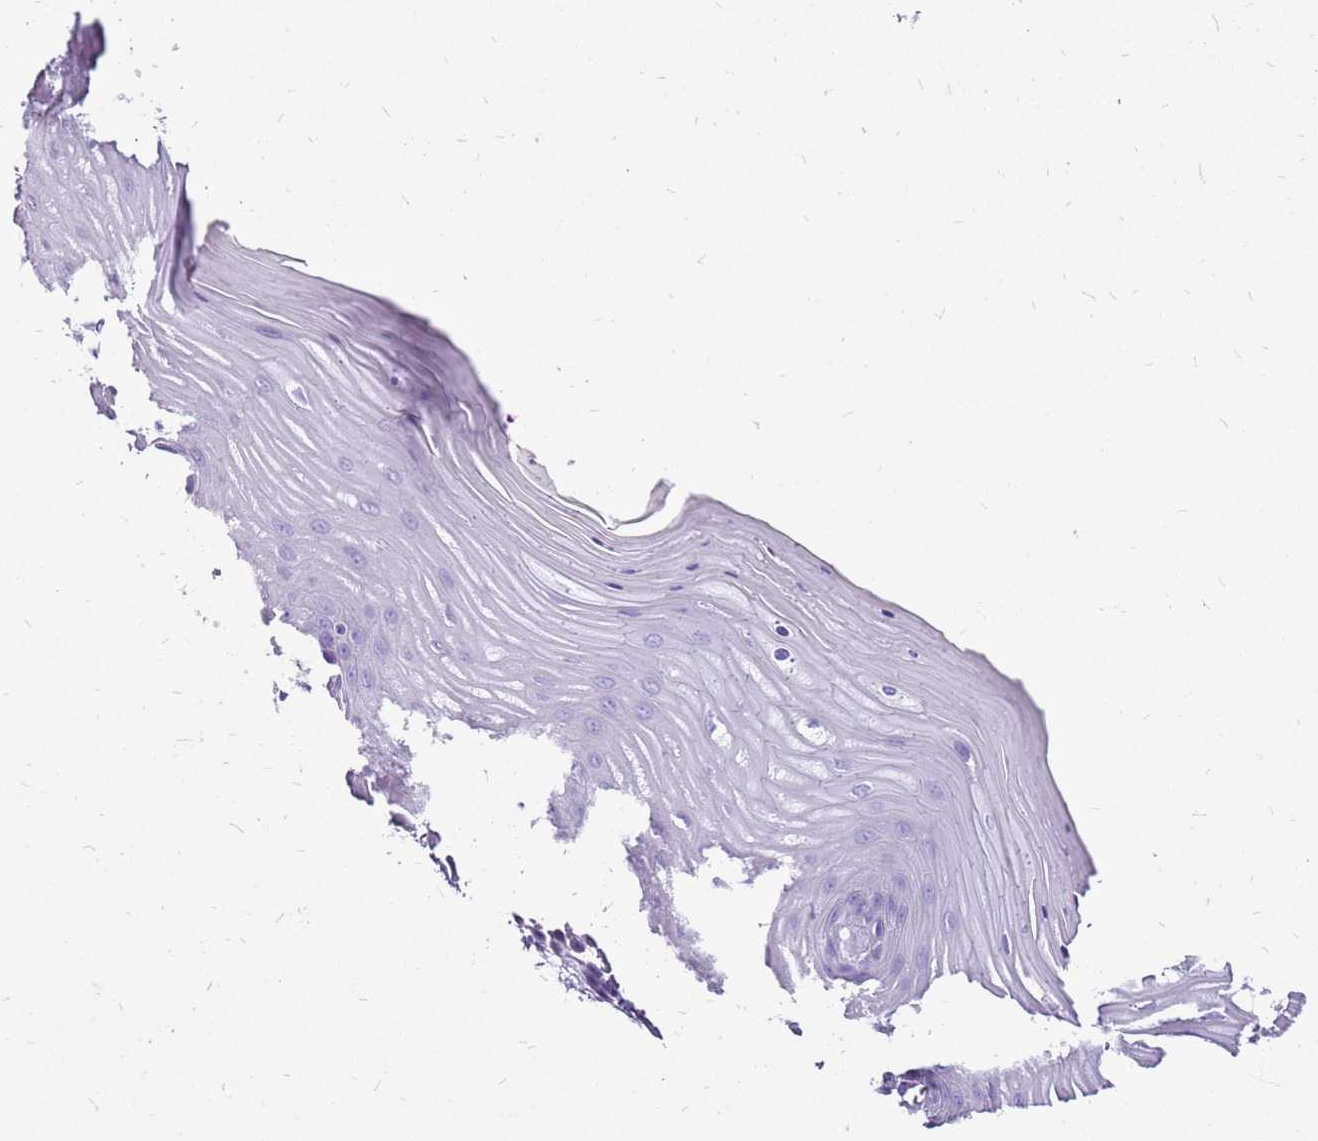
{"staining": {"intensity": "negative", "quantity": "none", "location": "none"}, "tissue": "cervix", "cell_type": "Glandular cells", "image_type": "normal", "snomed": [{"axis": "morphology", "description": "Normal tissue, NOS"}, {"axis": "topography", "description": "Cervix"}], "caption": "Photomicrograph shows no protein staining in glandular cells of unremarkable cervix.", "gene": "ACSS3", "patient": {"sex": "female", "age": 55}}